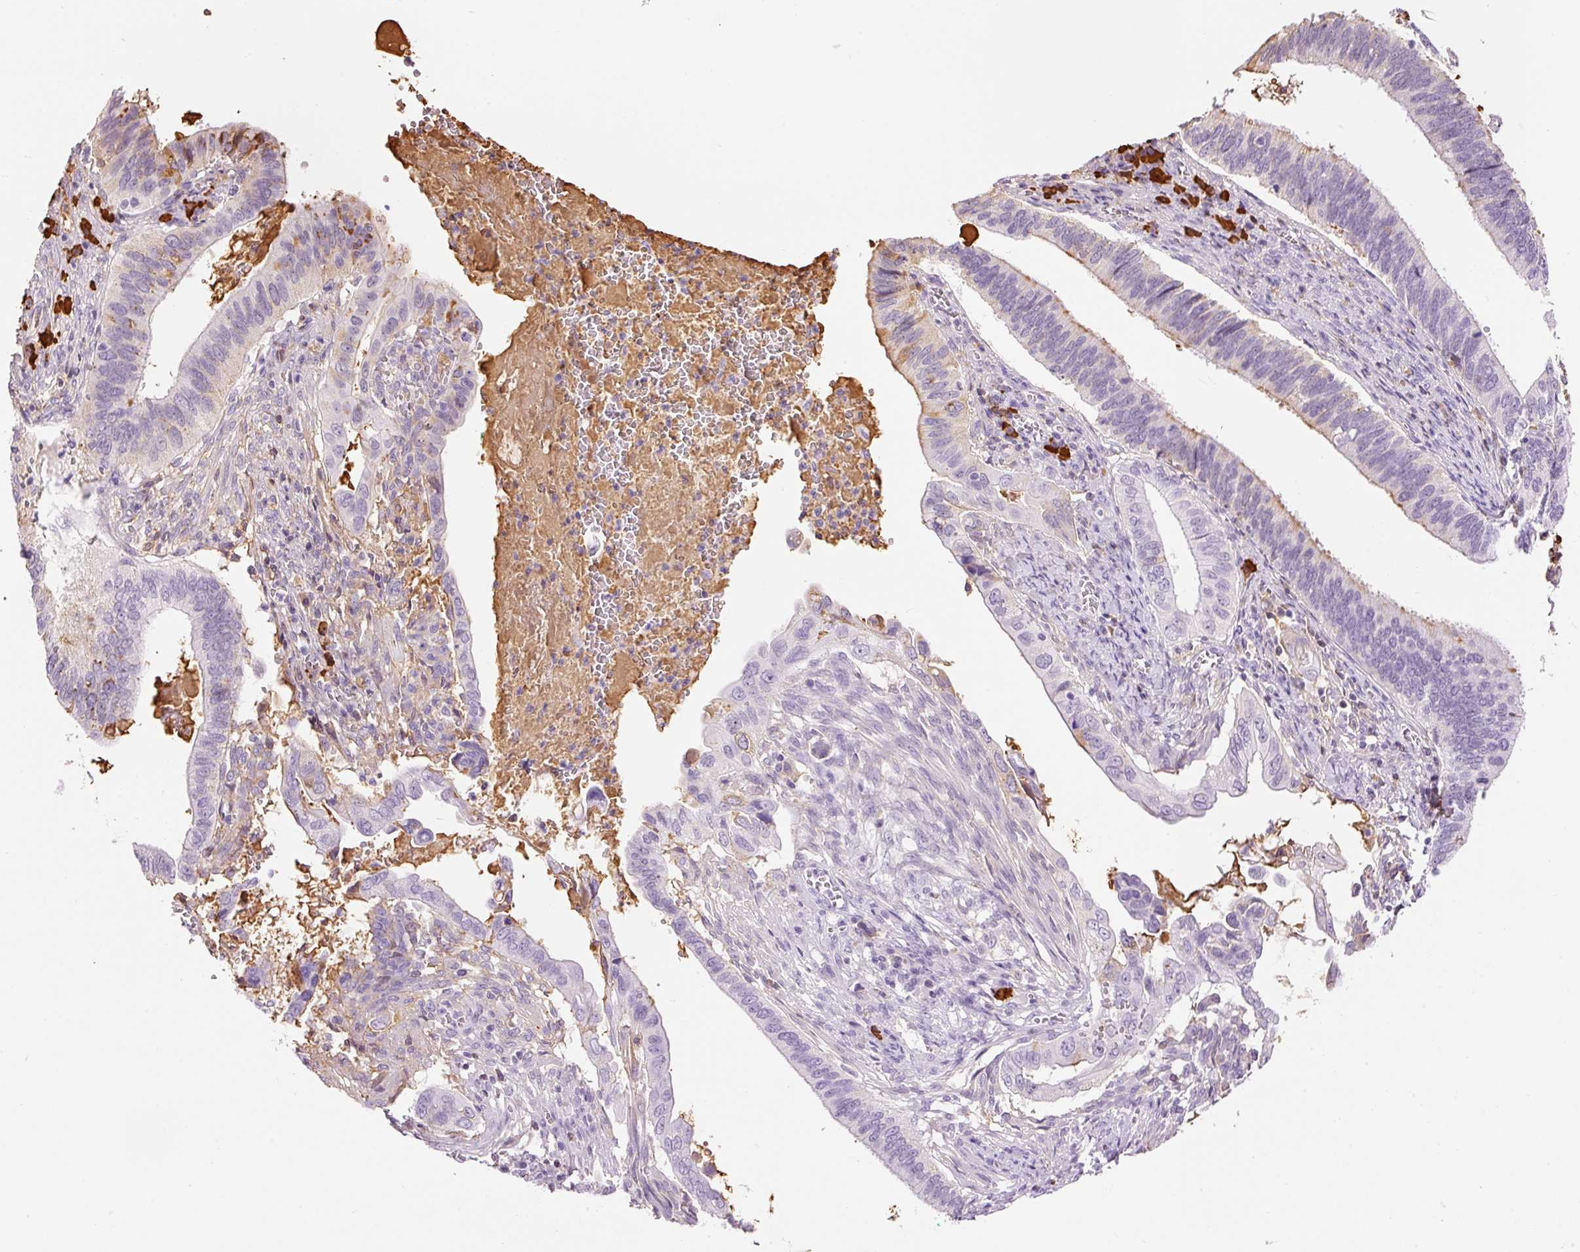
{"staining": {"intensity": "moderate", "quantity": "<25%", "location": "cytoplasmic/membranous"}, "tissue": "cervical cancer", "cell_type": "Tumor cells", "image_type": "cancer", "snomed": [{"axis": "morphology", "description": "Adenocarcinoma, NOS"}, {"axis": "topography", "description": "Cervix"}], "caption": "High-magnification brightfield microscopy of adenocarcinoma (cervical) stained with DAB (brown) and counterstained with hematoxylin (blue). tumor cells exhibit moderate cytoplasmic/membranous expression is seen in approximately<25% of cells.", "gene": "PRPF38B", "patient": {"sex": "female", "age": 42}}